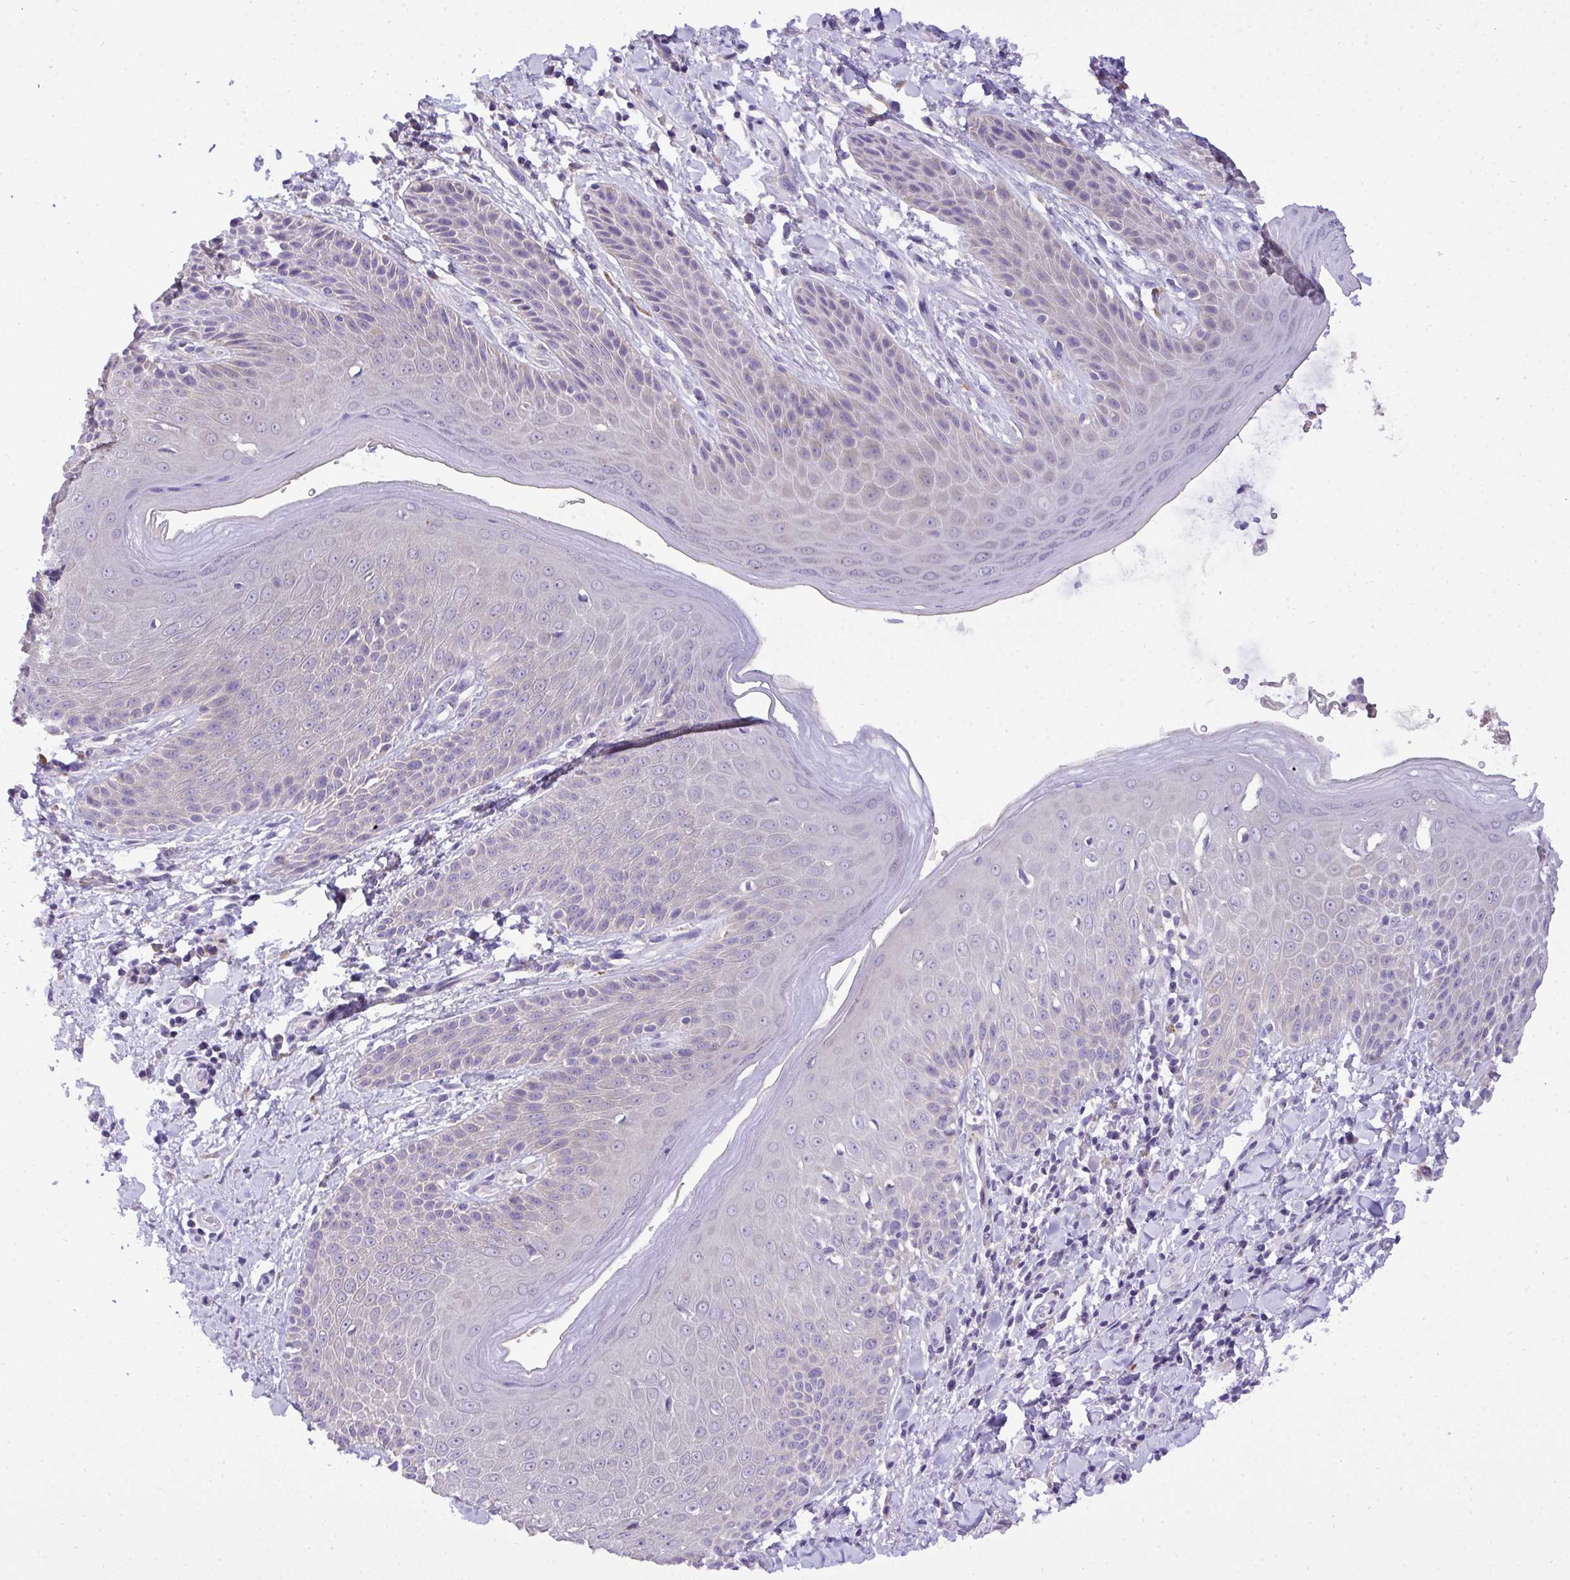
{"staining": {"intensity": "weak", "quantity": "<25%", "location": "cytoplasmic/membranous"}, "tissue": "skin", "cell_type": "Epidermal cells", "image_type": "normal", "snomed": [{"axis": "morphology", "description": "Normal tissue, NOS"}, {"axis": "topography", "description": "Anal"}, {"axis": "topography", "description": "Peripheral nerve tissue"}], "caption": "Human skin stained for a protein using immunohistochemistry (IHC) demonstrates no positivity in epidermal cells.", "gene": "ST8SIA2", "patient": {"sex": "male", "age": 51}}